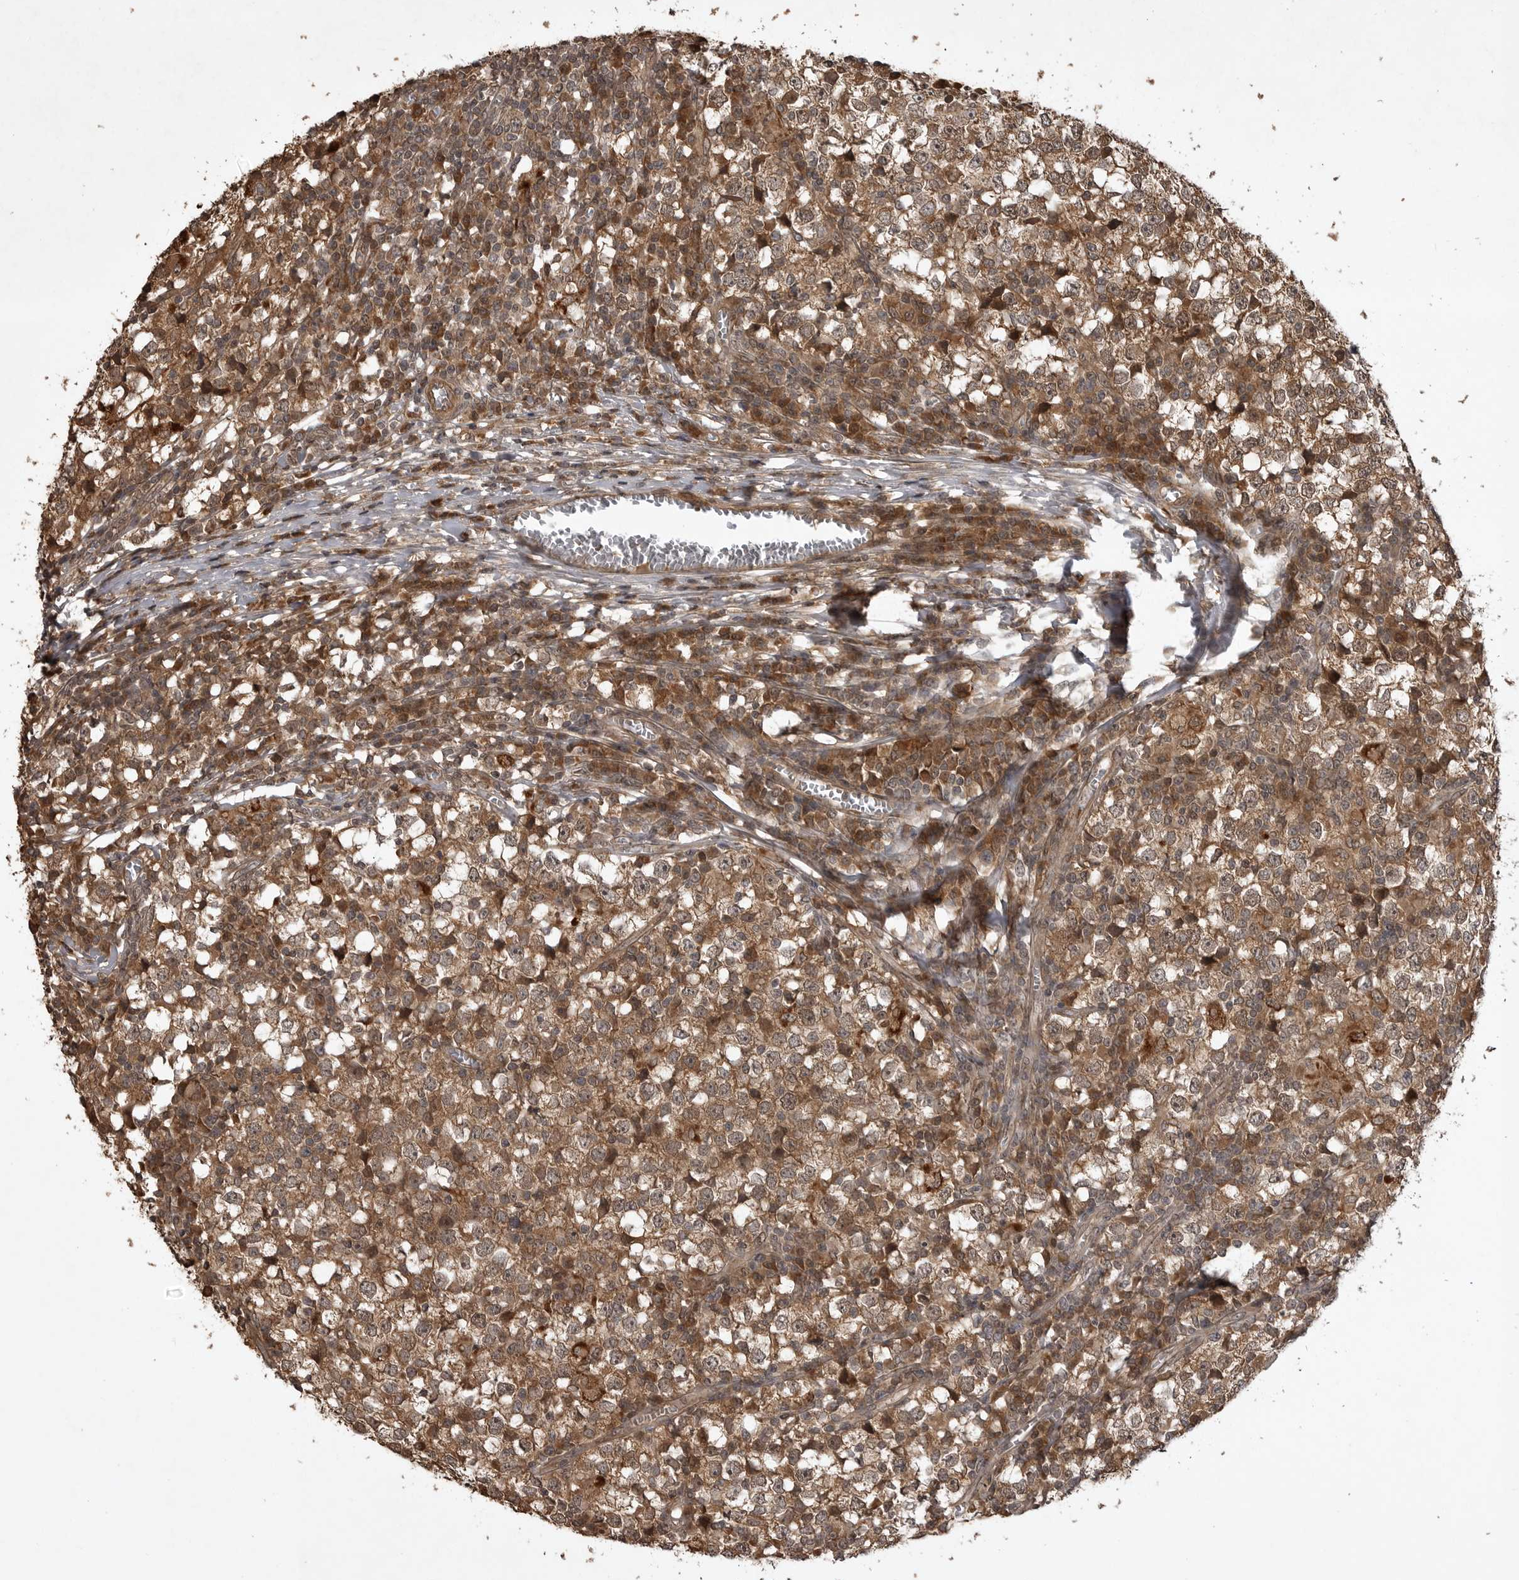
{"staining": {"intensity": "moderate", "quantity": ">75%", "location": "cytoplasmic/membranous"}, "tissue": "testis cancer", "cell_type": "Tumor cells", "image_type": "cancer", "snomed": [{"axis": "morphology", "description": "Seminoma, NOS"}, {"axis": "topography", "description": "Testis"}], "caption": "There is medium levels of moderate cytoplasmic/membranous positivity in tumor cells of testis cancer, as demonstrated by immunohistochemical staining (brown color).", "gene": "AKAP7", "patient": {"sex": "male", "age": 65}}